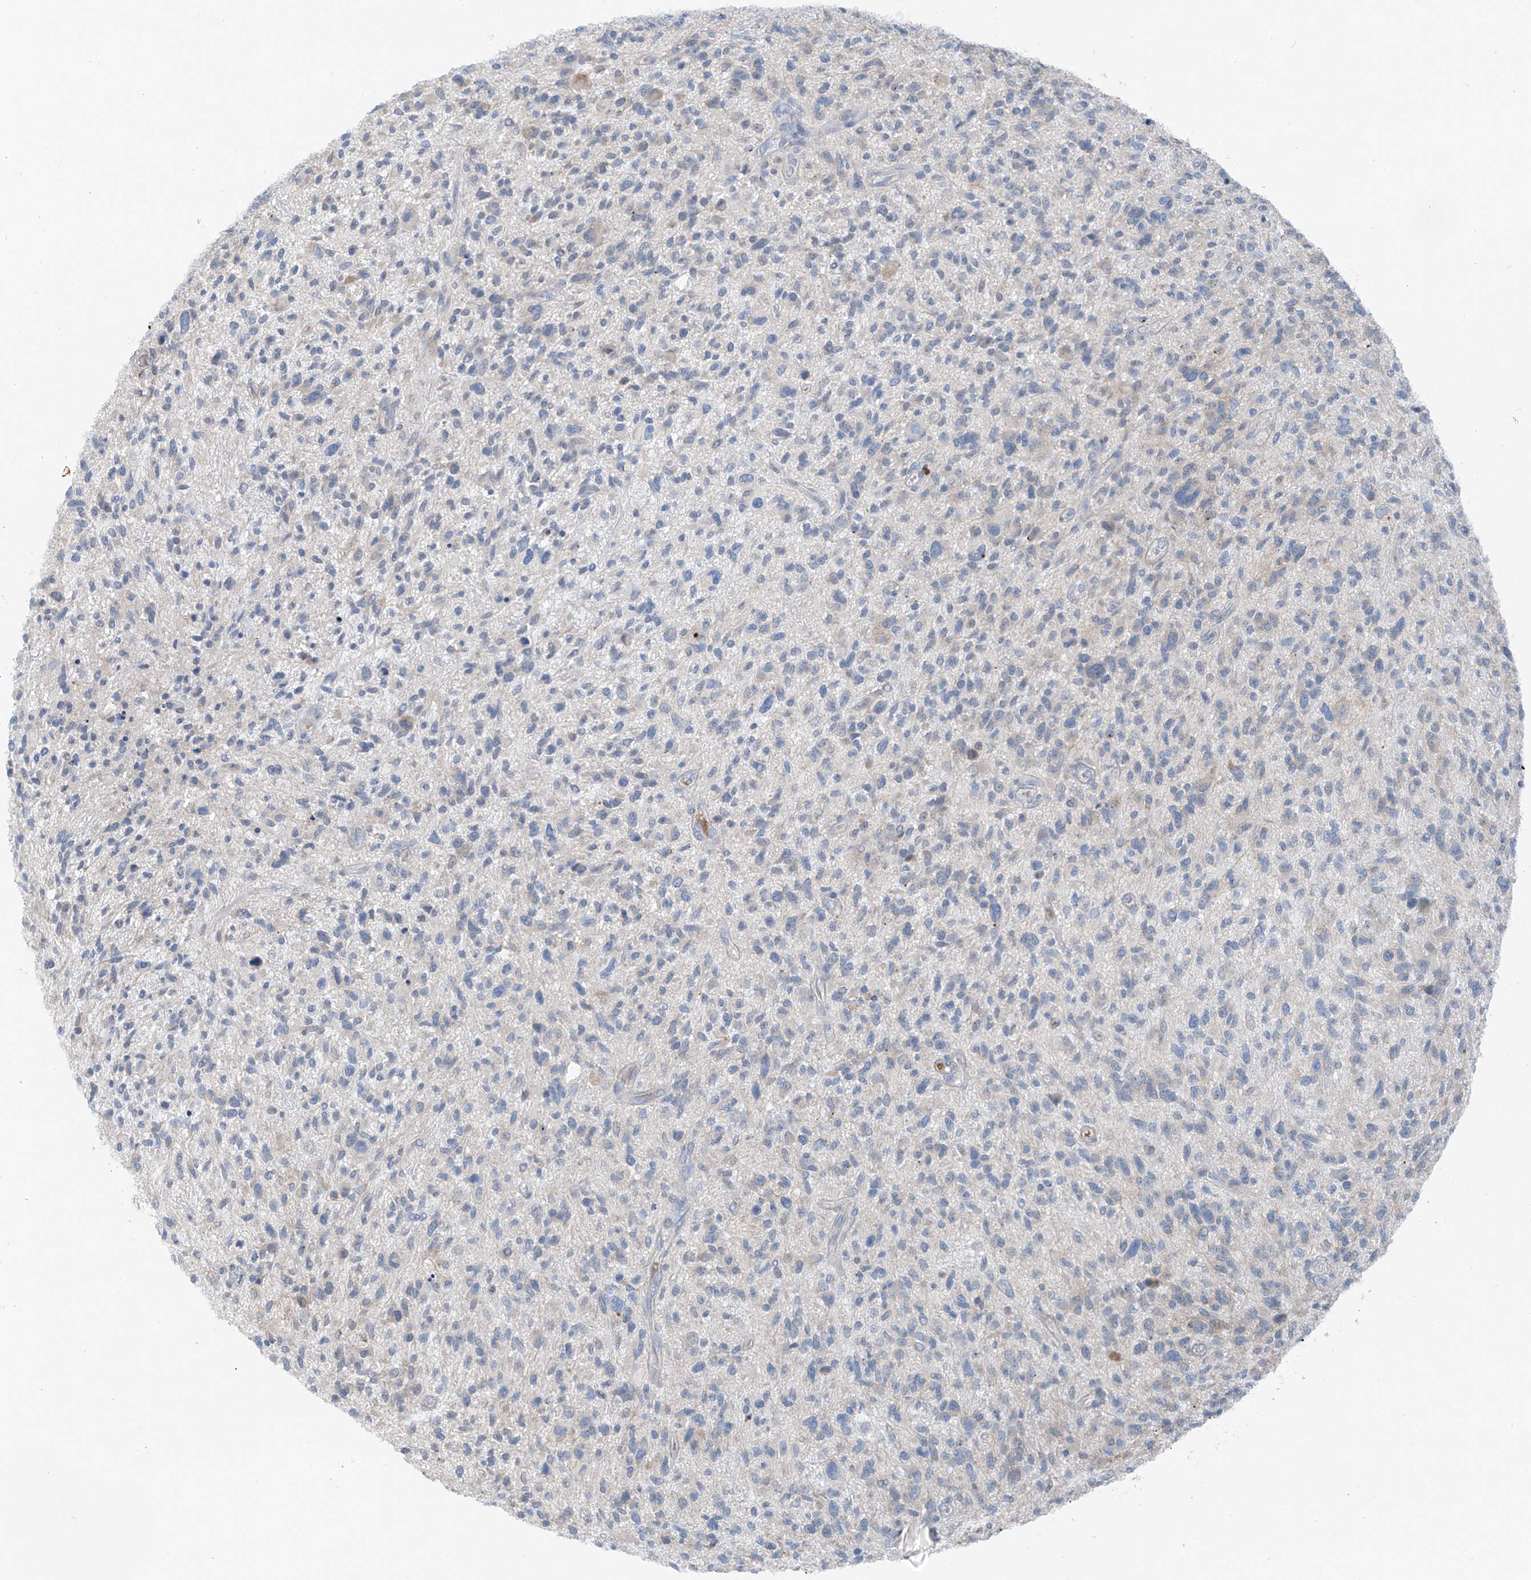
{"staining": {"intensity": "negative", "quantity": "none", "location": "none"}, "tissue": "glioma", "cell_type": "Tumor cells", "image_type": "cancer", "snomed": [{"axis": "morphology", "description": "Glioma, malignant, High grade"}, {"axis": "topography", "description": "Brain"}], "caption": "Micrograph shows no protein positivity in tumor cells of glioma tissue.", "gene": "CHMP2B", "patient": {"sex": "male", "age": 47}}